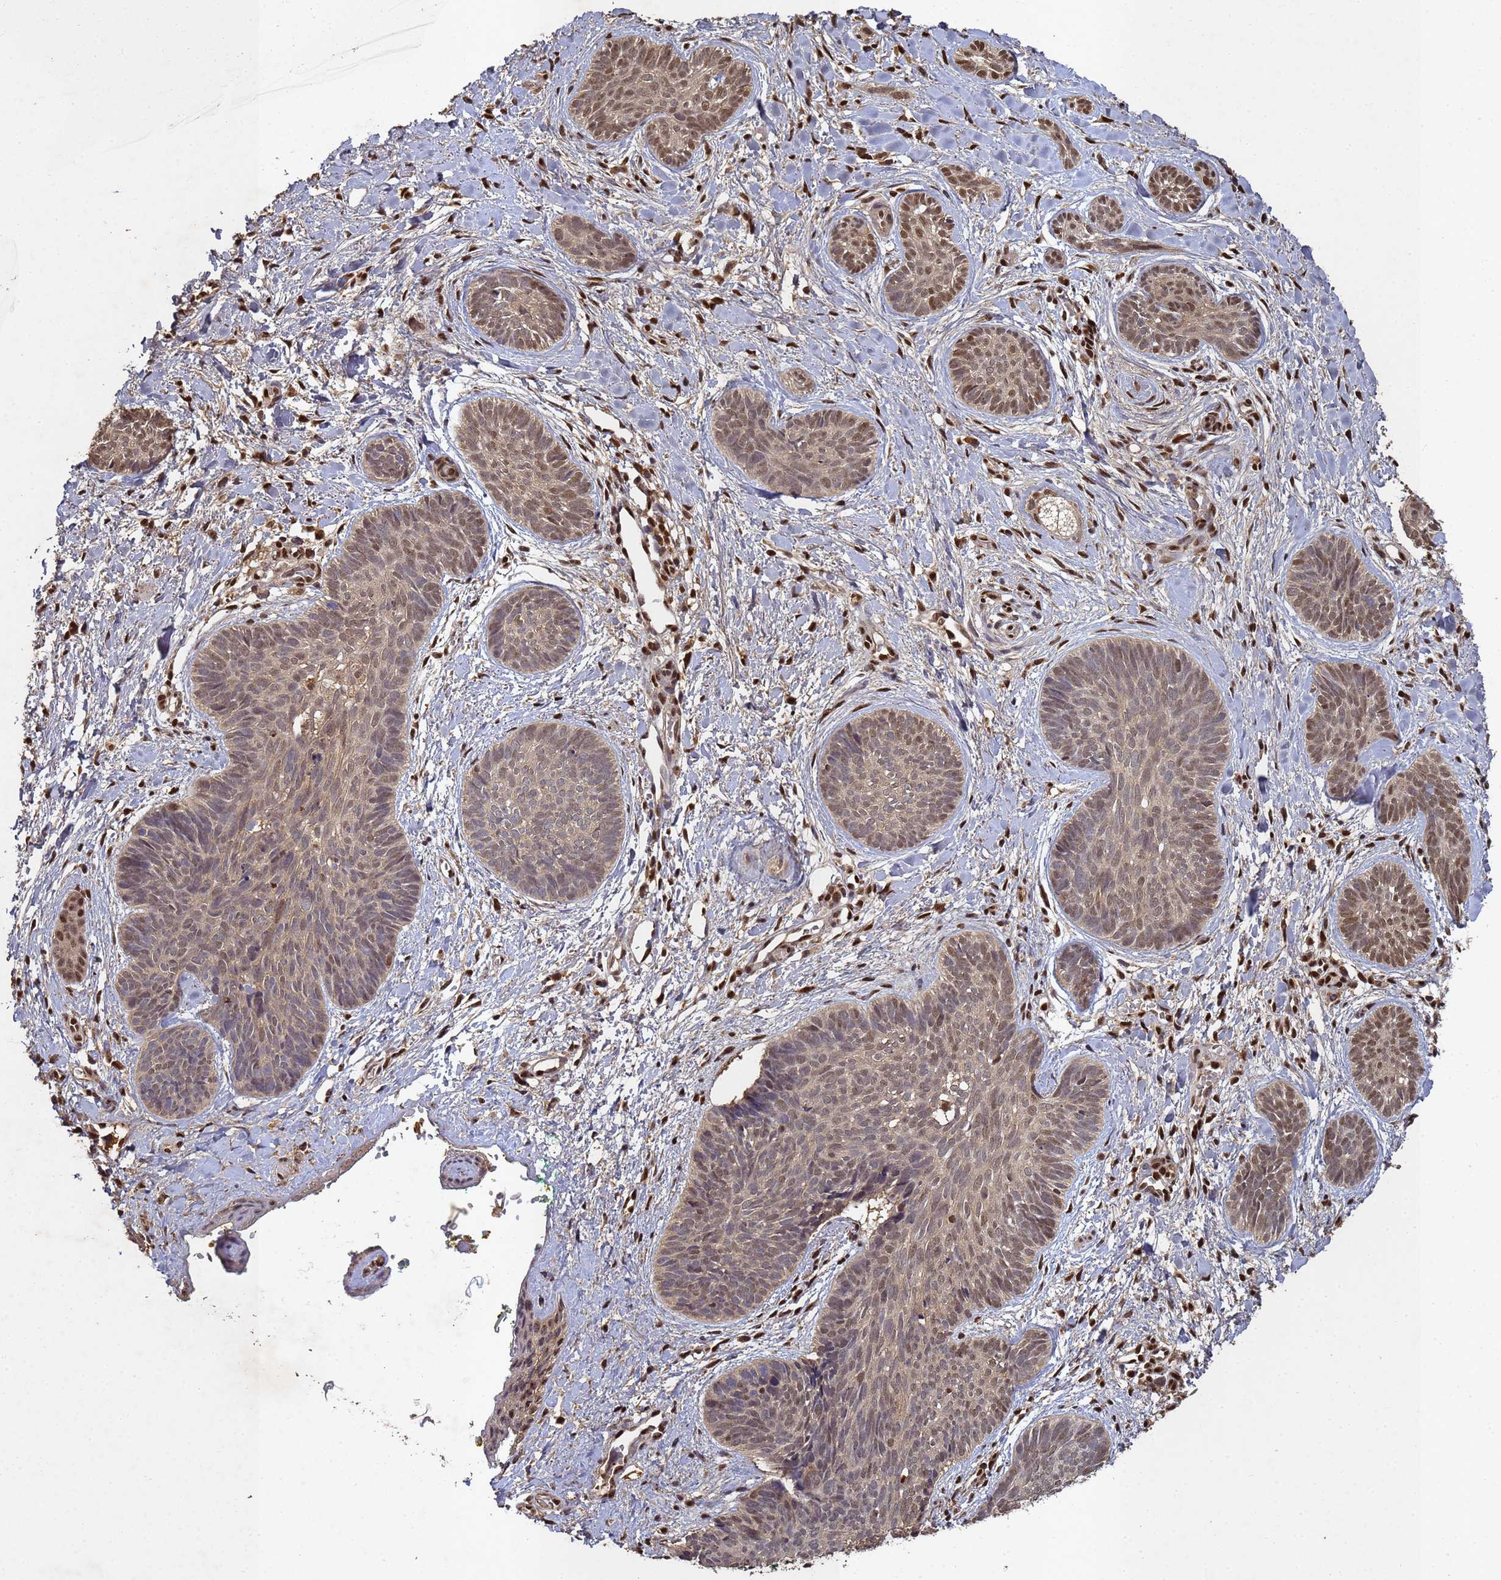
{"staining": {"intensity": "moderate", "quantity": "25%-75%", "location": "nuclear"}, "tissue": "skin cancer", "cell_type": "Tumor cells", "image_type": "cancer", "snomed": [{"axis": "morphology", "description": "Basal cell carcinoma"}, {"axis": "topography", "description": "Skin"}], "caption": "Moderate nuclear expression for a protein is identified in about 25%-75% of tumor cells of basal cell carcinoma (skin) using IHC.", "gene": "SECISBP2", "patient": {"sex": "female", "age": 81}}